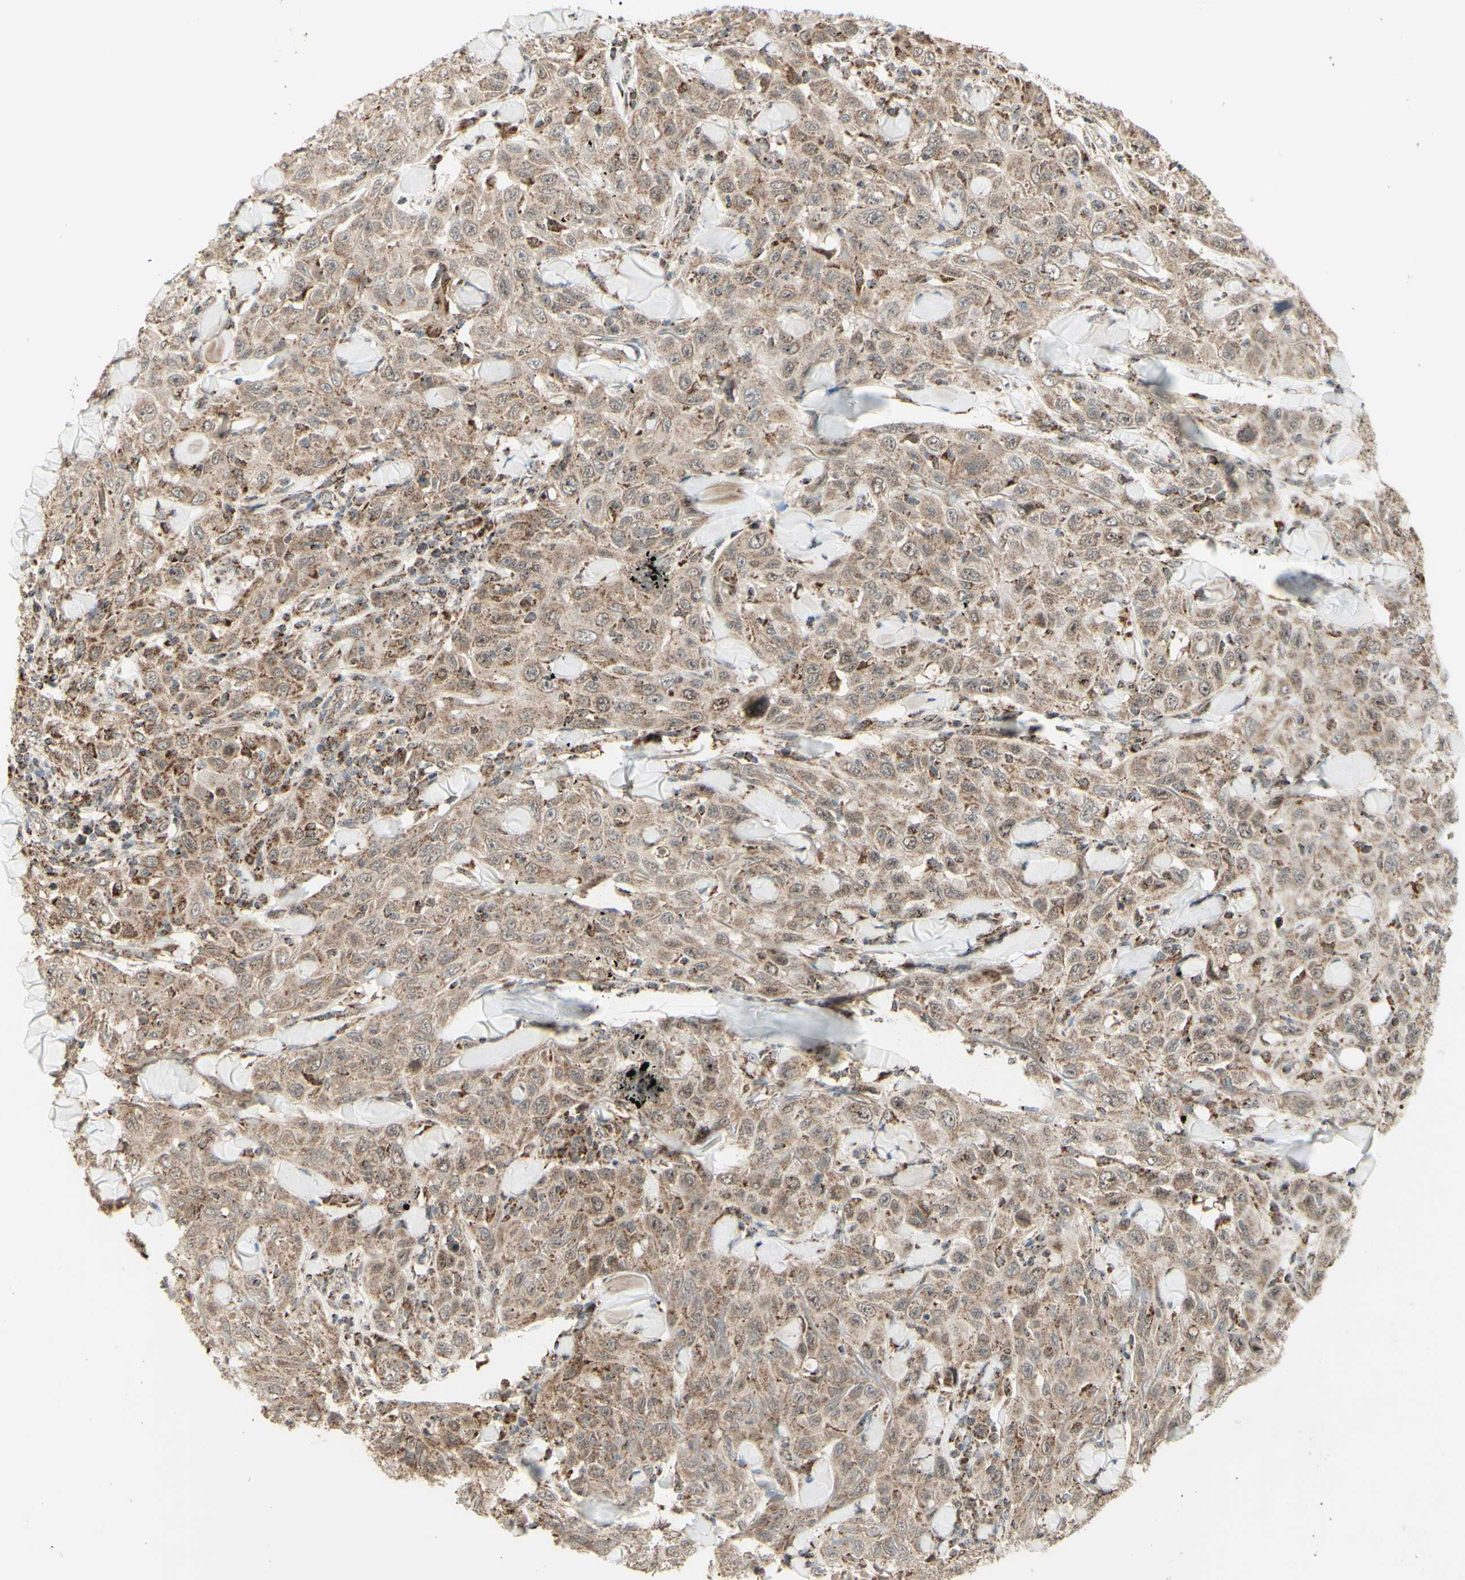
{"staining": {"intensity": "weak", "quantity": ">75%", "location": "cytoplasmic/membranous"}, "tissue": "skin cancer", "cell_type": "Tumor cells", "image_type": "cancer", "snomed": [{"axis": "morphology", "description": "Squamous cell carcinoma, NOS"}, {"axis": "topography", "description": "Skin"}], "caption": "Immunohistochemistry image of skin cancer (squamous cell carcinoma) stained for a protein (brown), which shows low levels of weak cytoplasmic/membranous positivity in approximately >75% of tumor cells.", "gene": "DHRS3", "patient": {"sex": "female", "age": 88}}